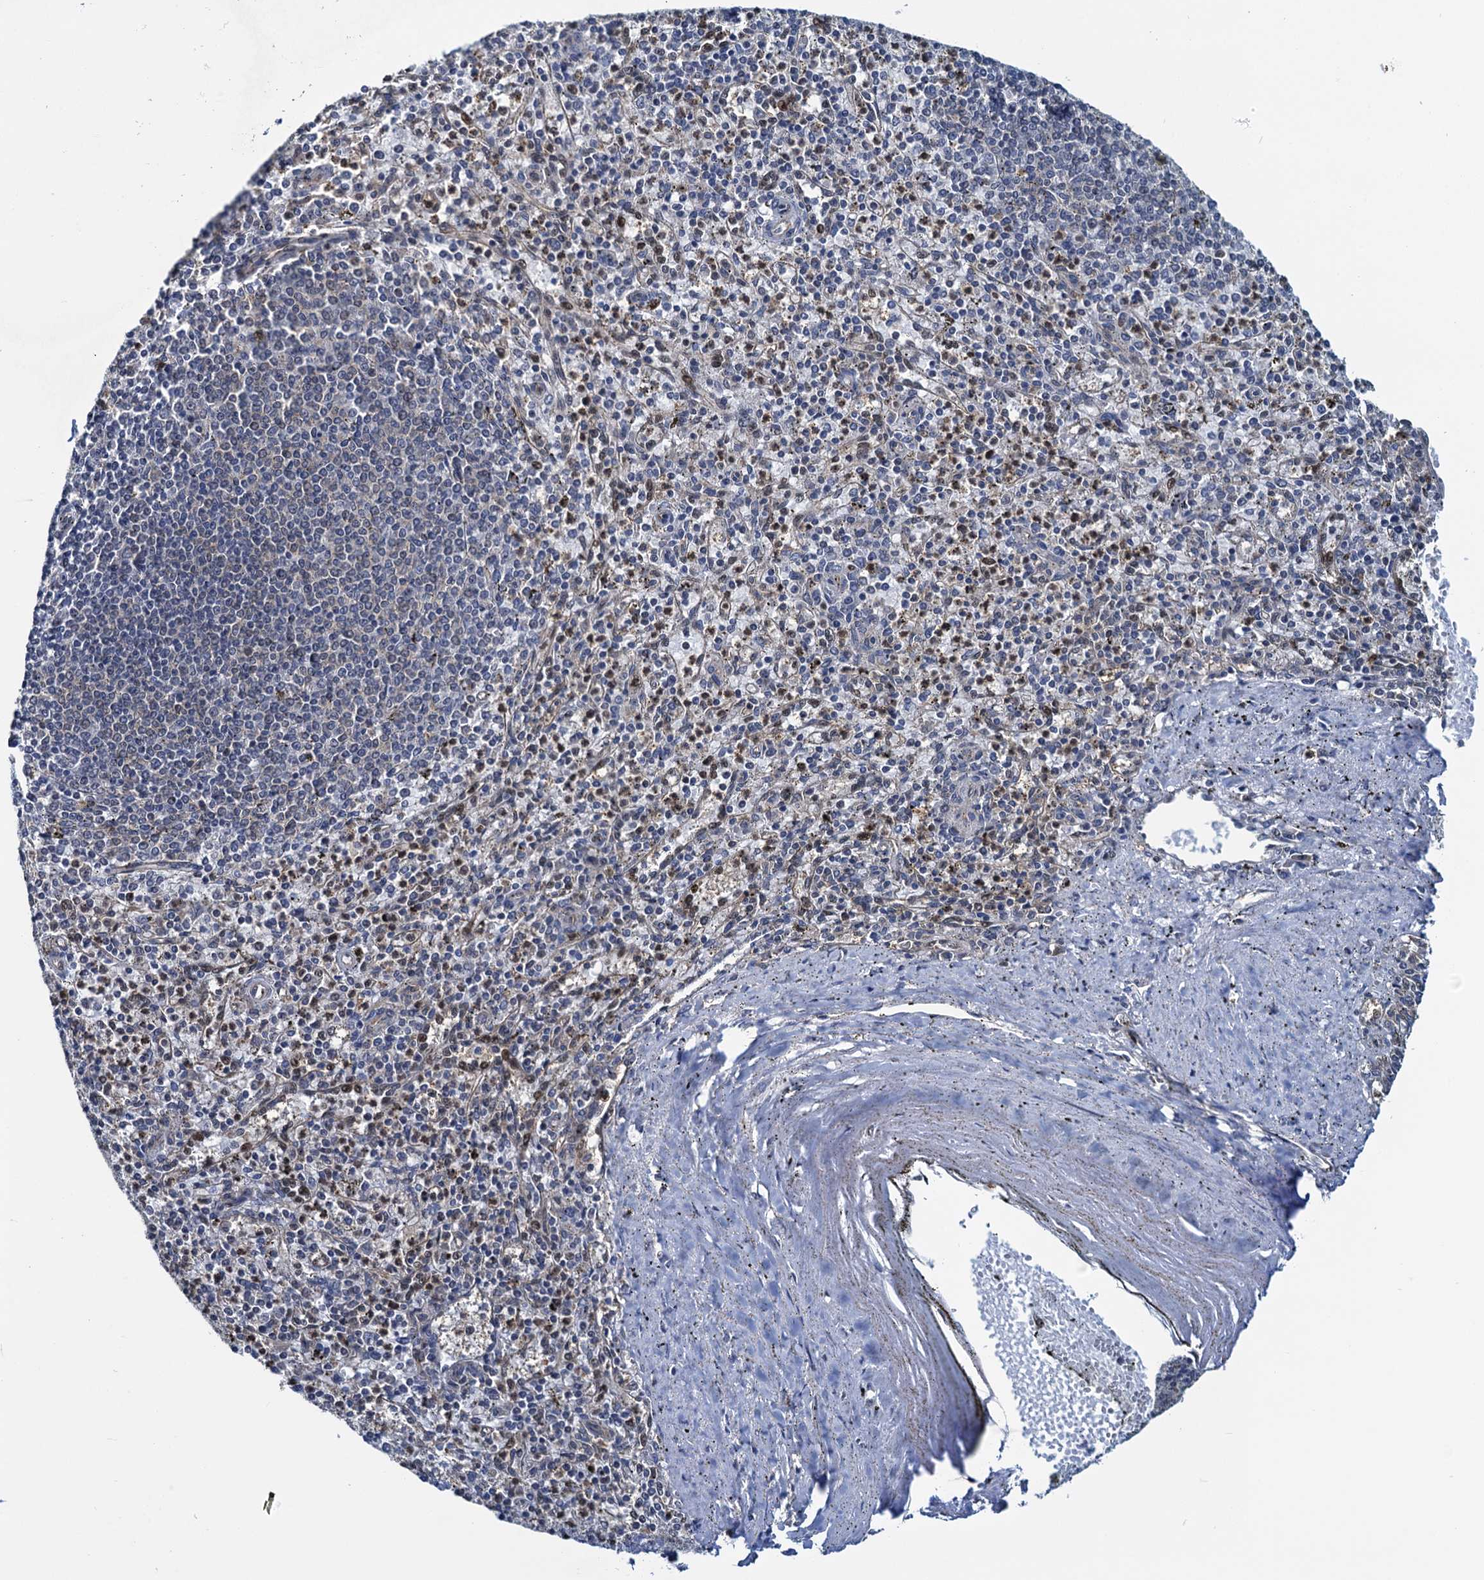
{"staining": {"intensity": "moderate", "quantity": "<25%", "location": "nuclear"}, "tissue": "spleen", "cell_type": "Cells in red pulp", "image_type": "normal", "snomed": [{"axis": "morphology", "description": "Normal tissue, NOS"}, {"axis": "topography", "description": "Spleen"}], "caption": "Unremarkable spleen displays moderate nuclear expression in approximately <25% of cells in red pulp, visualized by immunohistochemistry.", "gene": "RNF125", "patient": {"sex": "male", "age": 72}}